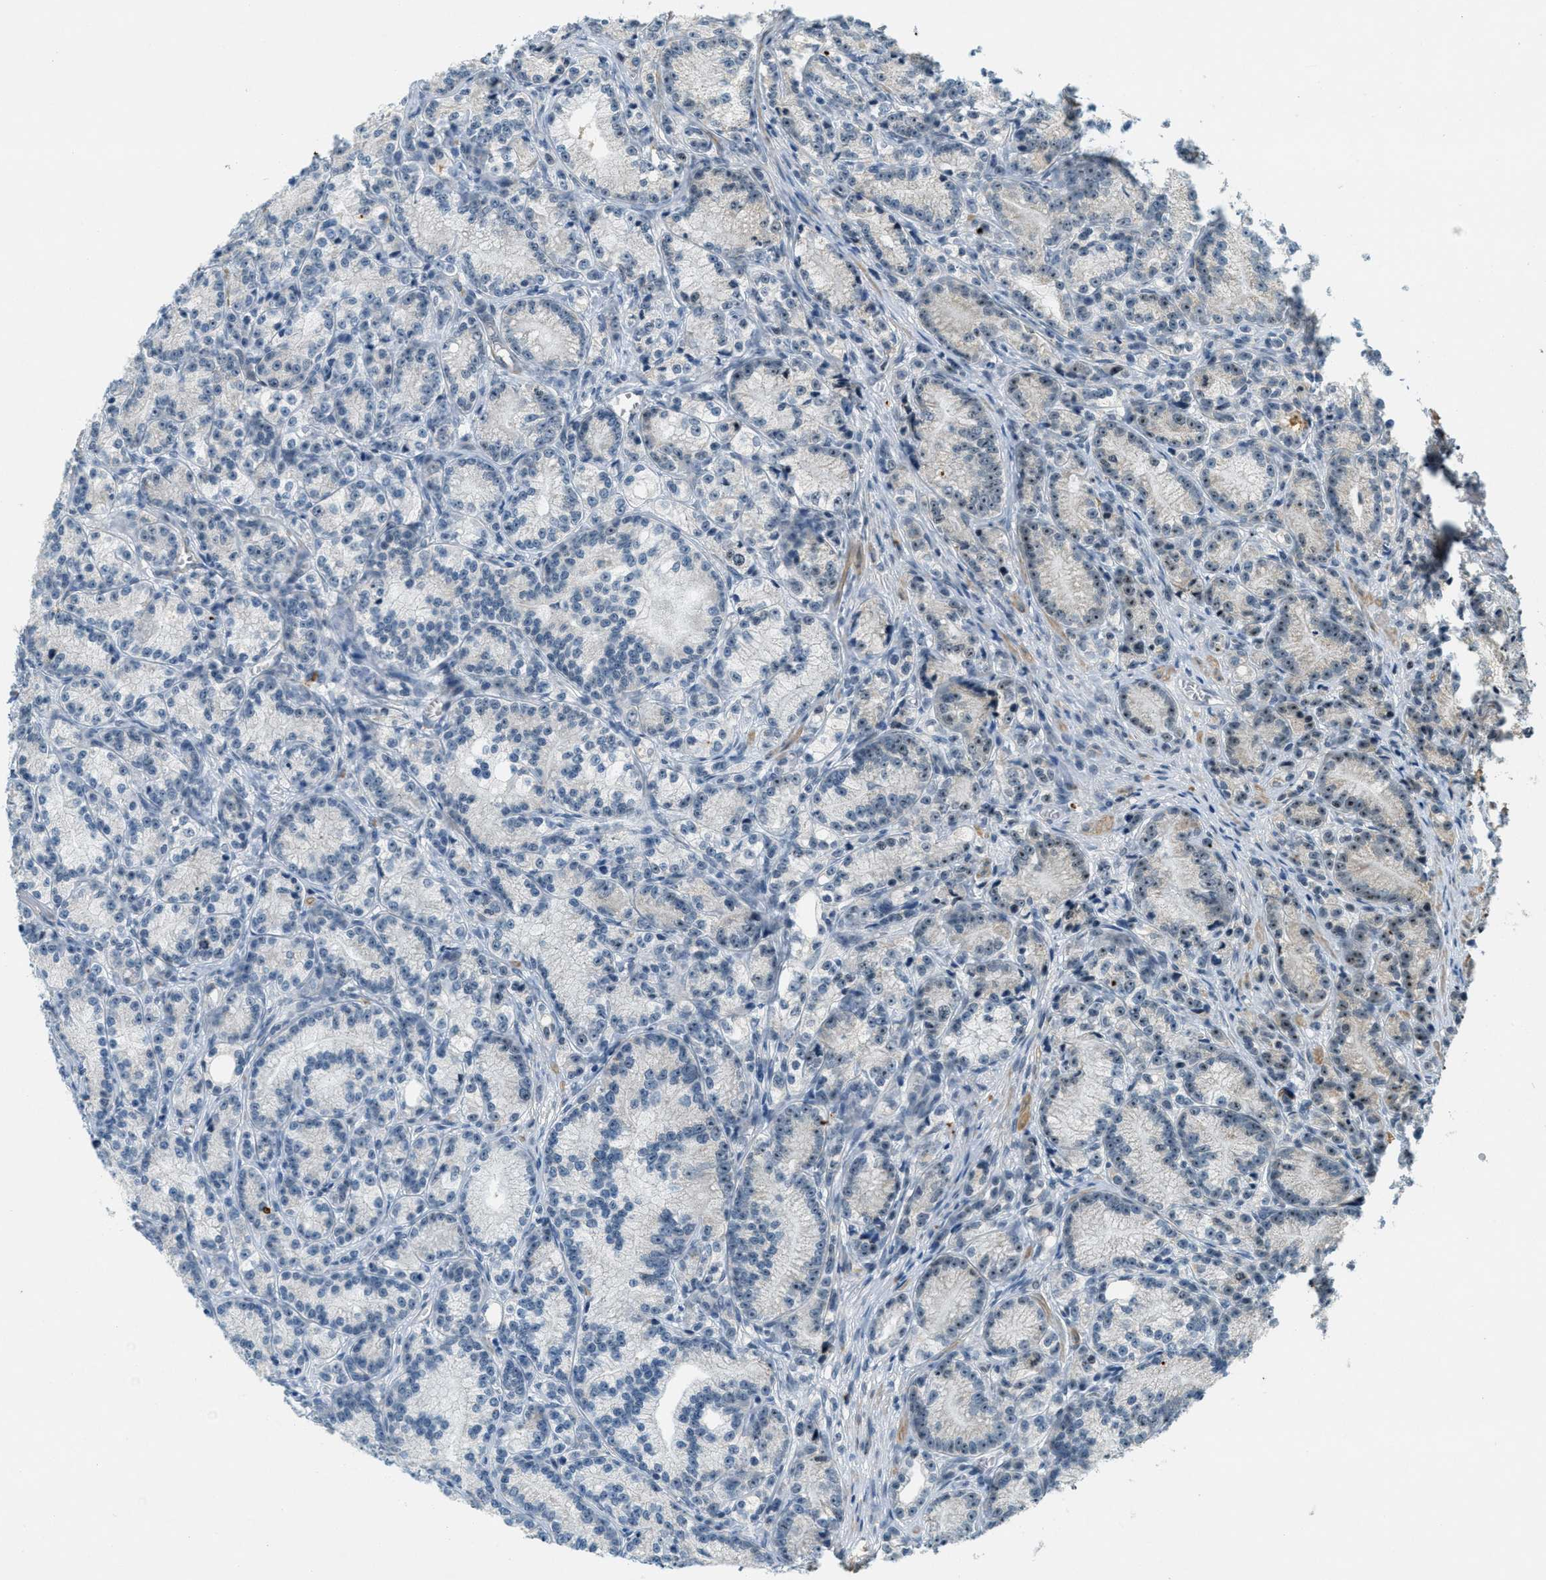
{"staining": {"intensity": "weak", "quantity": "<25%", "location": "nuclear"}, "tissue": "prostate cancer", "cell_type": "Tumor cells", "image_type": "cancer", "snomed": [{"axis": "morphology", "description": "Adenocarcinoma, Low grade"}, {"axis": "topography", "description": "Prostate"}], "caption": "Immunohistochemistry (IHC) image of neoplastic tissue: human prostate cancer stained with DAB demonstrates no significant protein expression in tumor cells. (Immunohistochemistry, brightfield microscopy, high magnification).", "gene": "DDX47", "patient": {"sex": "male", "age": 89}}